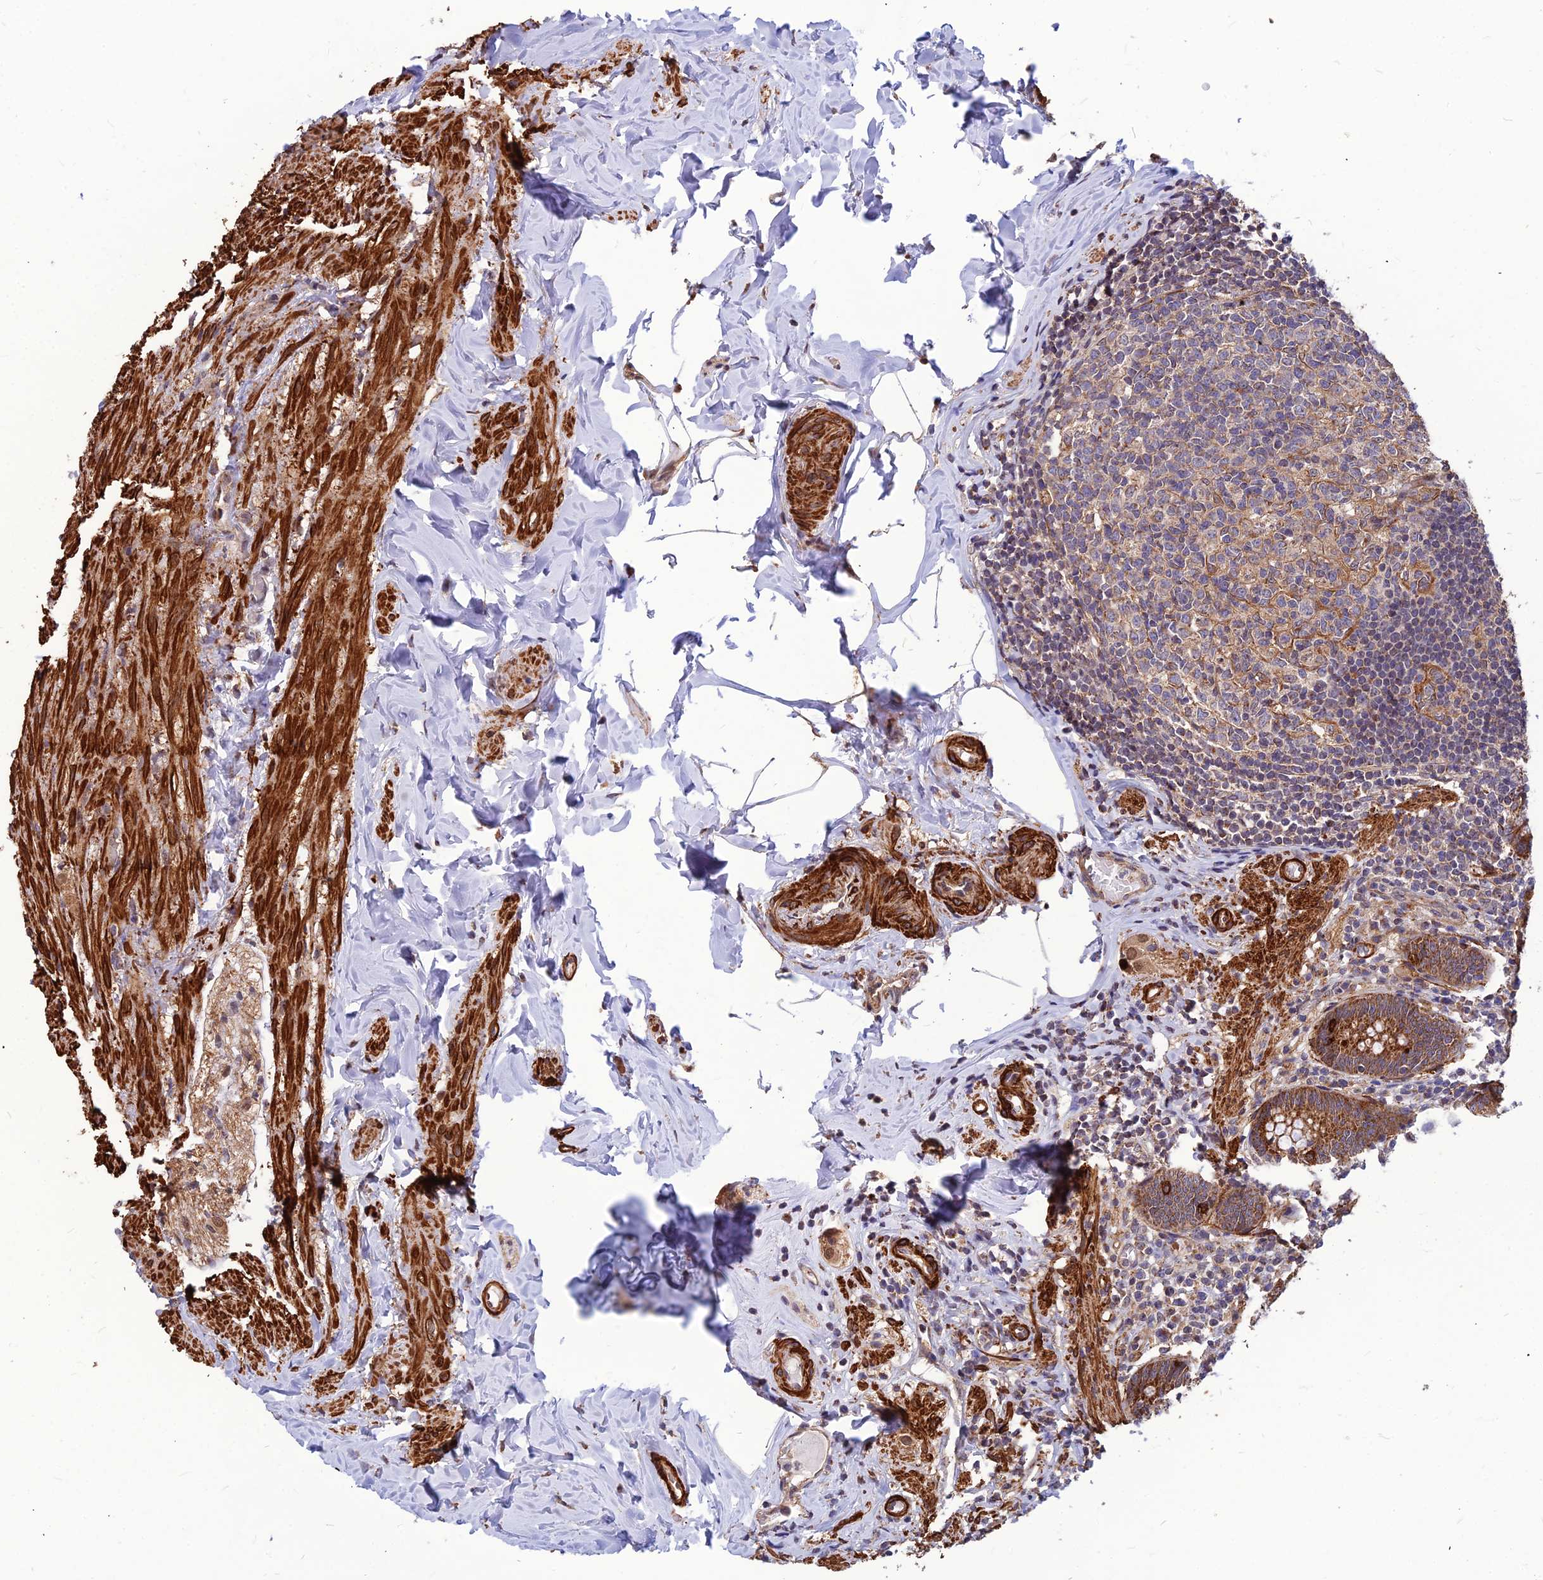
{"staining": {"intensity": "strong", "quantity": ">75%", "location": "cytoplasmic/membranous"}, "tissue": "appendix", "cell_type": "Glandular cells", "image_type": "normal", "snomed": [{"axis": "morphology", "description": "Normal tissue, NOS"}, {"axis": "topography", "description": "Appendix"}], "caption": "Immunohistochemistry (IHC) (DAB) staining of normal human appendix reveals strong cytoplasmic/membranous protein staining in about >75% of glandular cells.", "gene": "LEKR1", "patient": {"sex": "male", "age": 55}}